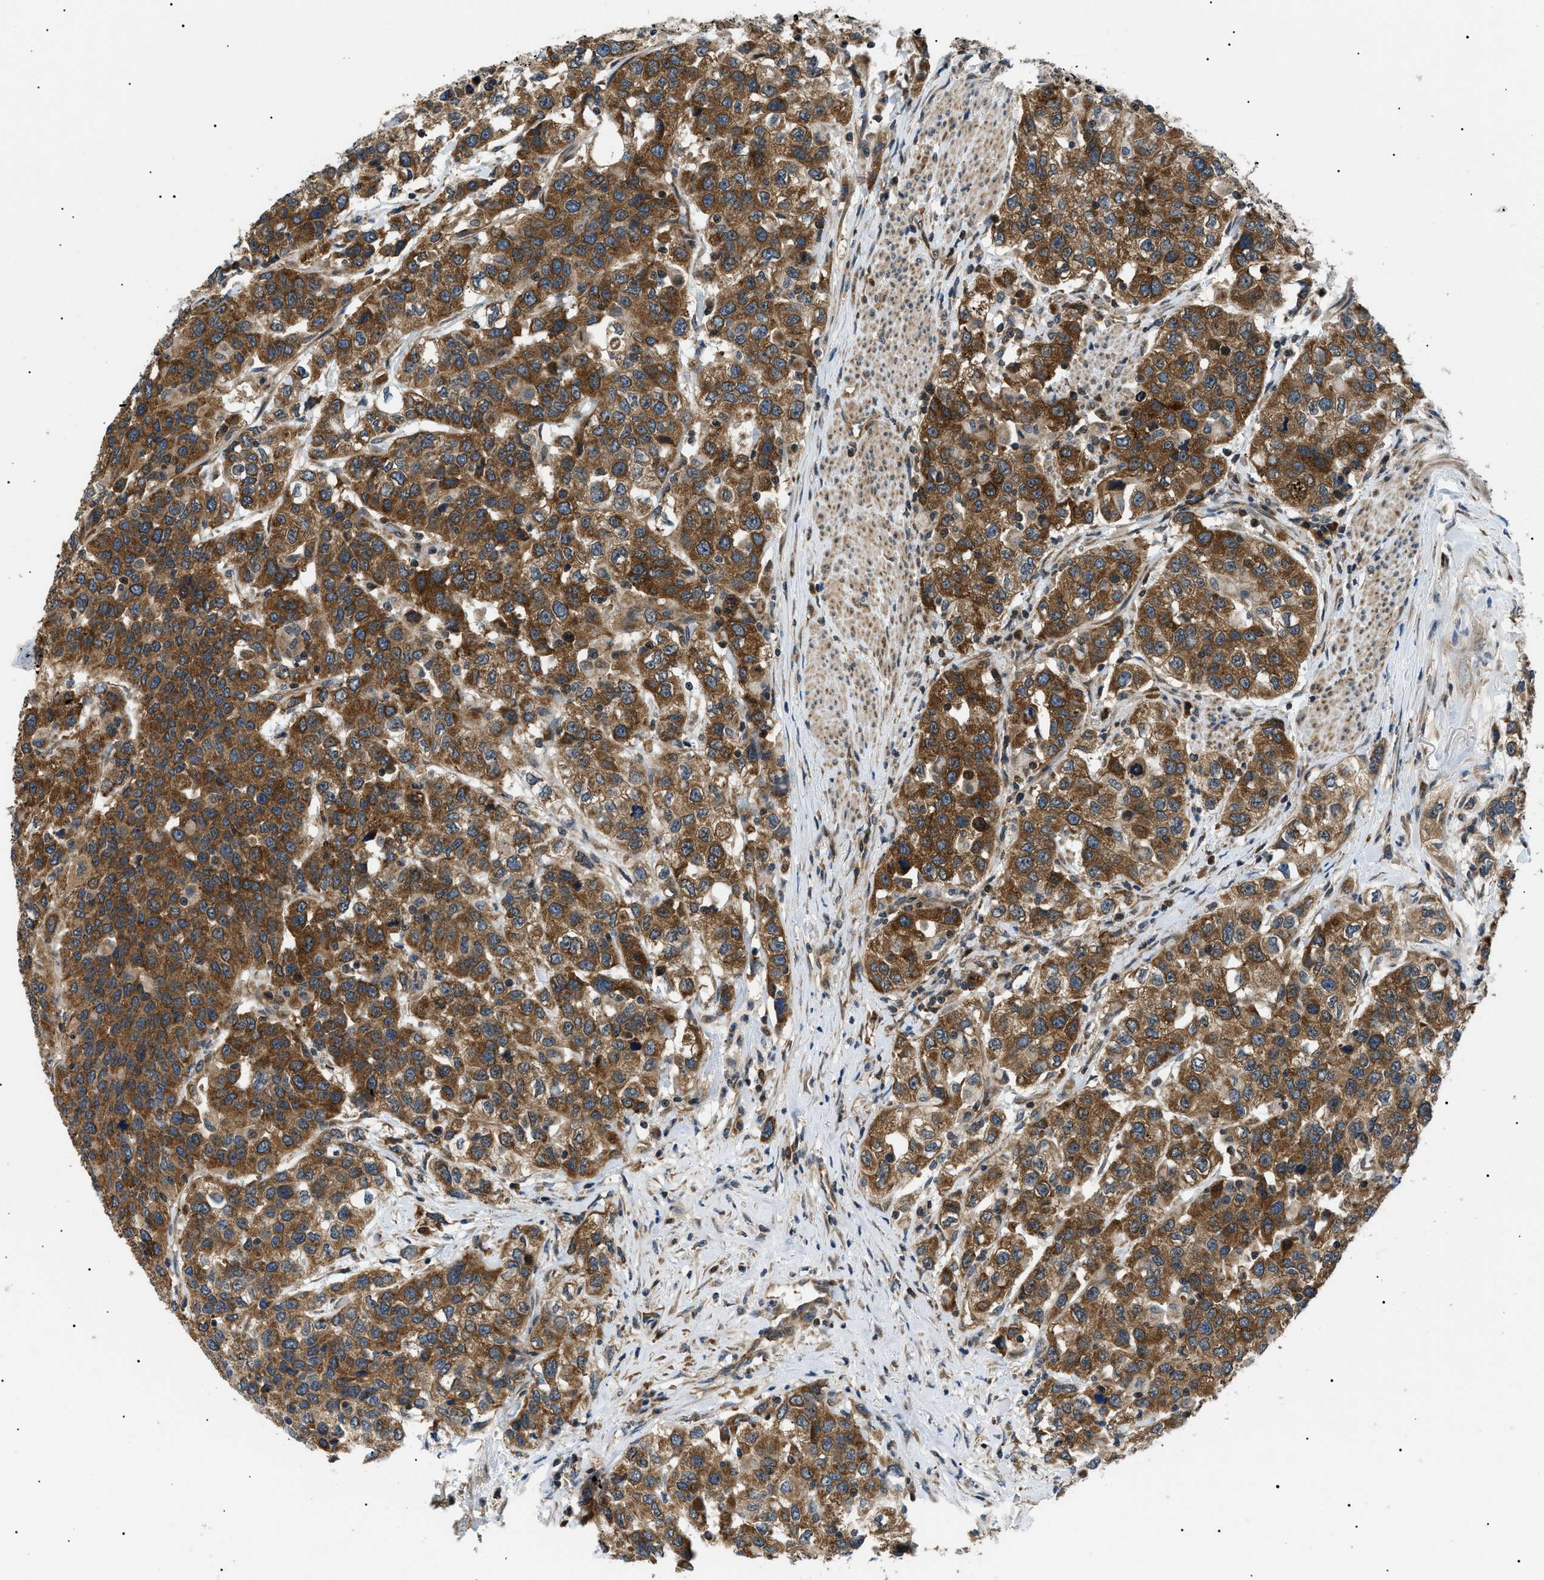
{"staining": {"intensity": "moderate", "quantity": ">75%", "location": "cytoplasmic/membranous"}, "tissue": "urothelial cancer", "cell_type": "Tumor cells", "image_type": "cancer", "snomed": [{"axis": "morphology", "description": "Urothelial carcinoma, High grade"}, {"axis": "topography", "description": "Urinary bladder"}], "caption": "Tumor cells show moderate cytoplasmic/membranous staining in about >75% of cells in urothelial cancer.", "gene": "SRPK1", "patient": {"sex": "female", "age": 80}}